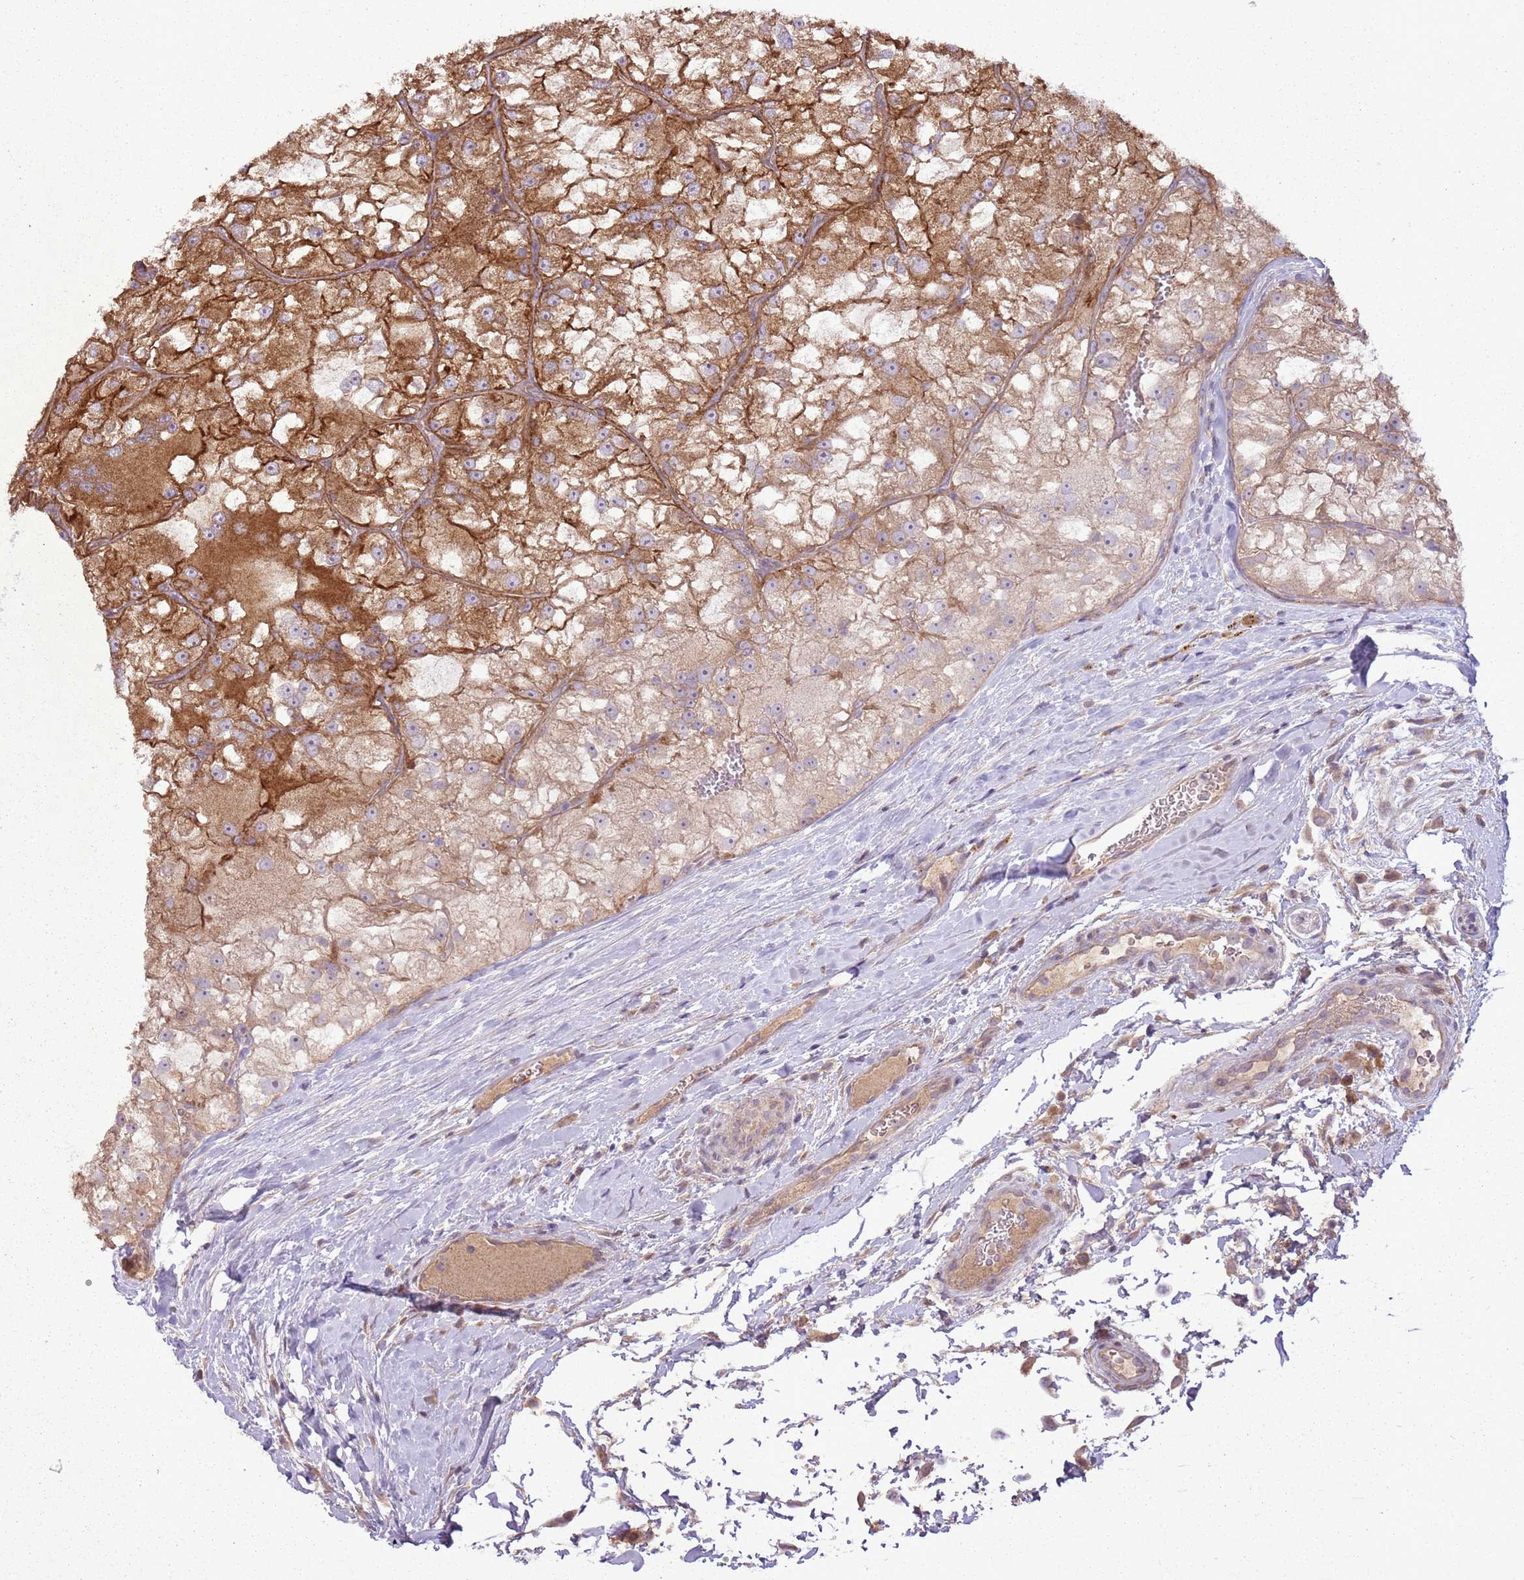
{"staining": {"intensity": "moderate", "quantity": ">75%", "location": "cytoplasmic/membranous"}, "tissue": "renal cancer", "cell_type": "Tumor cells", "image_type": "cancer", "snomed": [{"axis": "morphology", "description": "Adenocarcinoma, NOS"}, {"axis": "topography", "description": "Kidney"}], "caption": "Immunohistochemical staining of human renal cancer exhibits medium levels of moderate cytoplasmic/membranous protein positivity in about >75% of tumor cells.", "gene": "ANKRD24", "patient": {"sex": "female", "age": 72}}